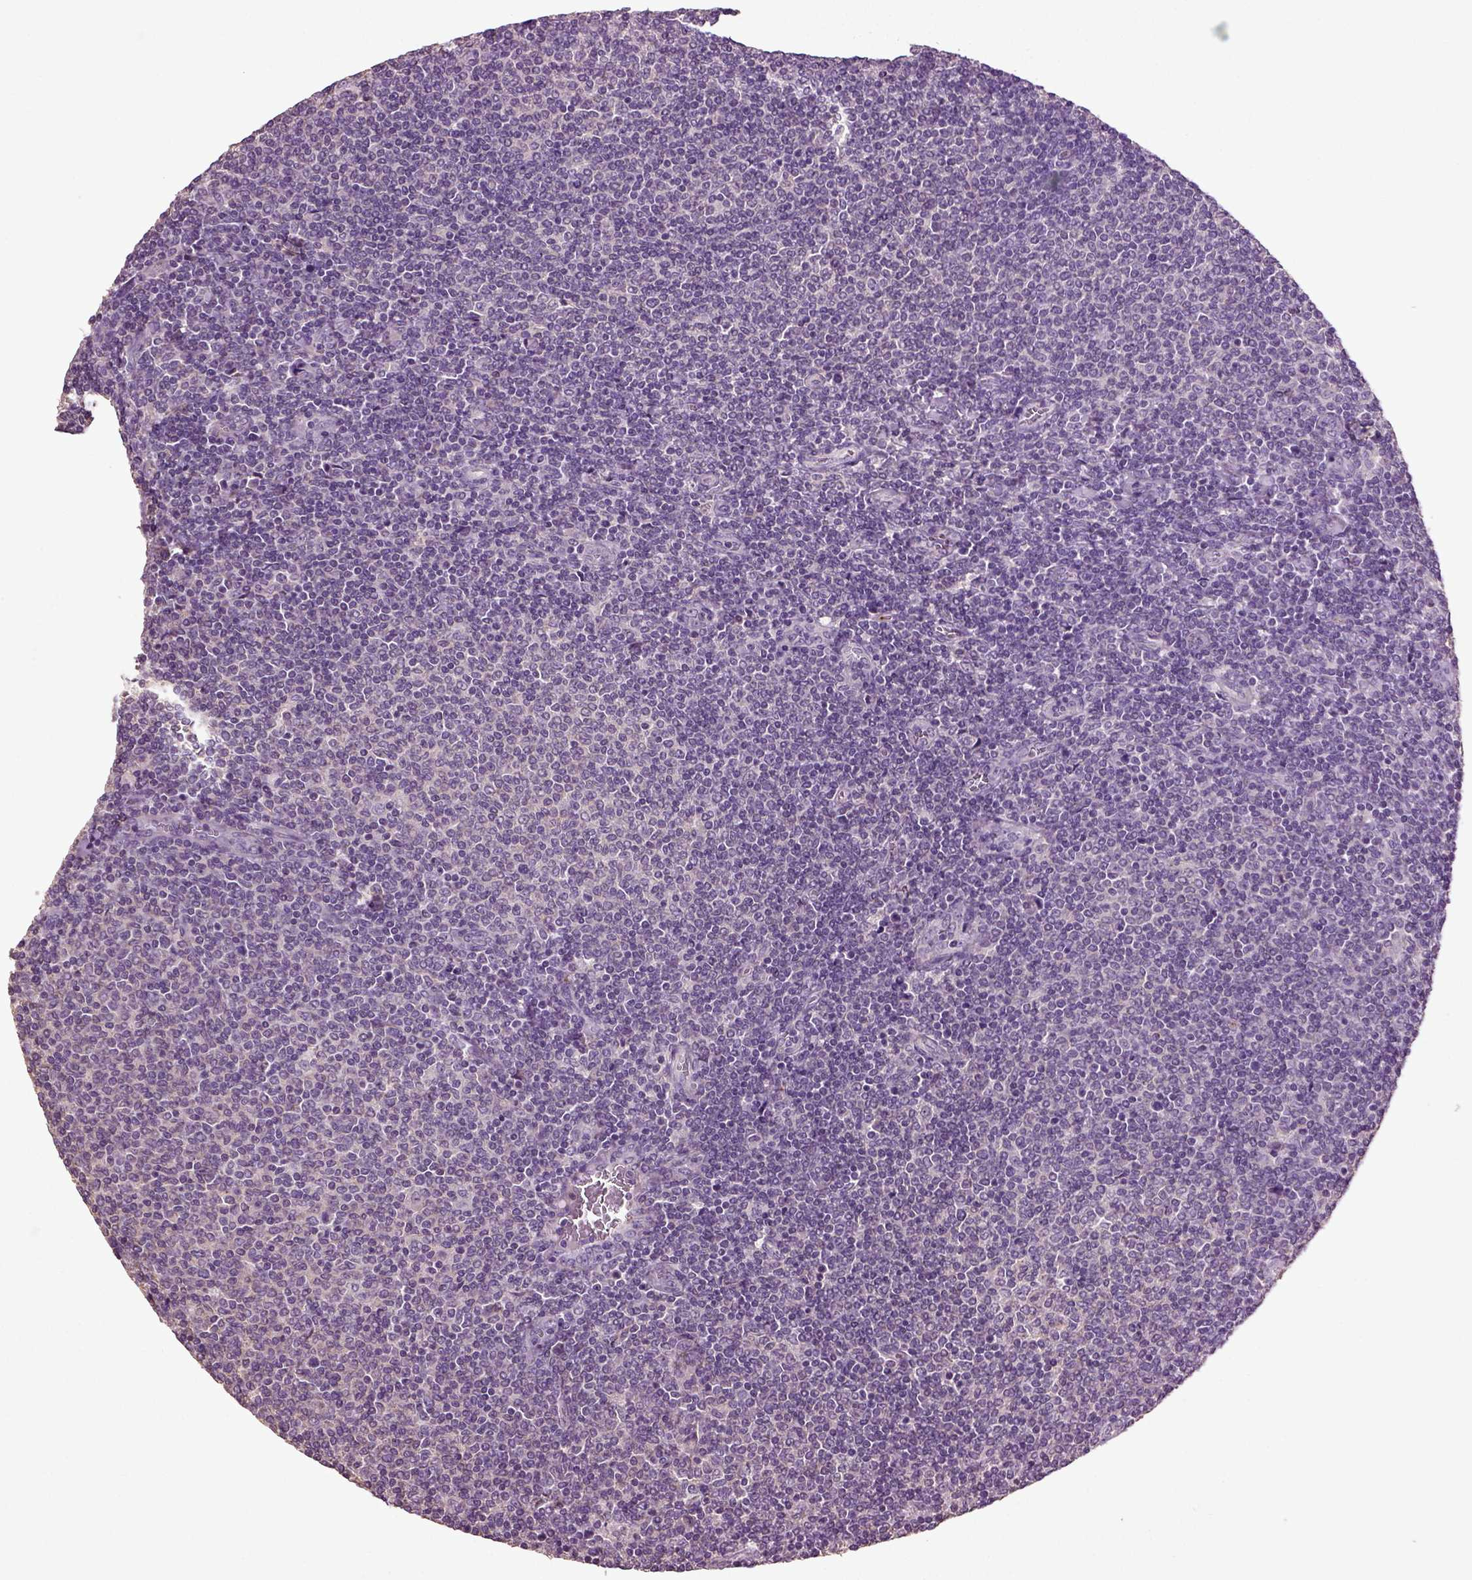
{"staining": {"intensity": "negative", "quantity": "none", "location": "none"}, "tissue": "lymphoma", "cell_type": "Tumor cells", "image_type": "cancer", "snomed": [{"axis": "morphology", "description": "Malignant lymphoma, non-Hodgkin's type, Low grade"}, {"axis": "topography", "description": "Lymph node"}], "caption": "Immunohistochemistry (IHC) micrograph of lymphoma stained for a protein (brown), which displays no expression in tumor cells.", "gene": "DEFB118", "patient": {"sex": "male", "age": 52}}